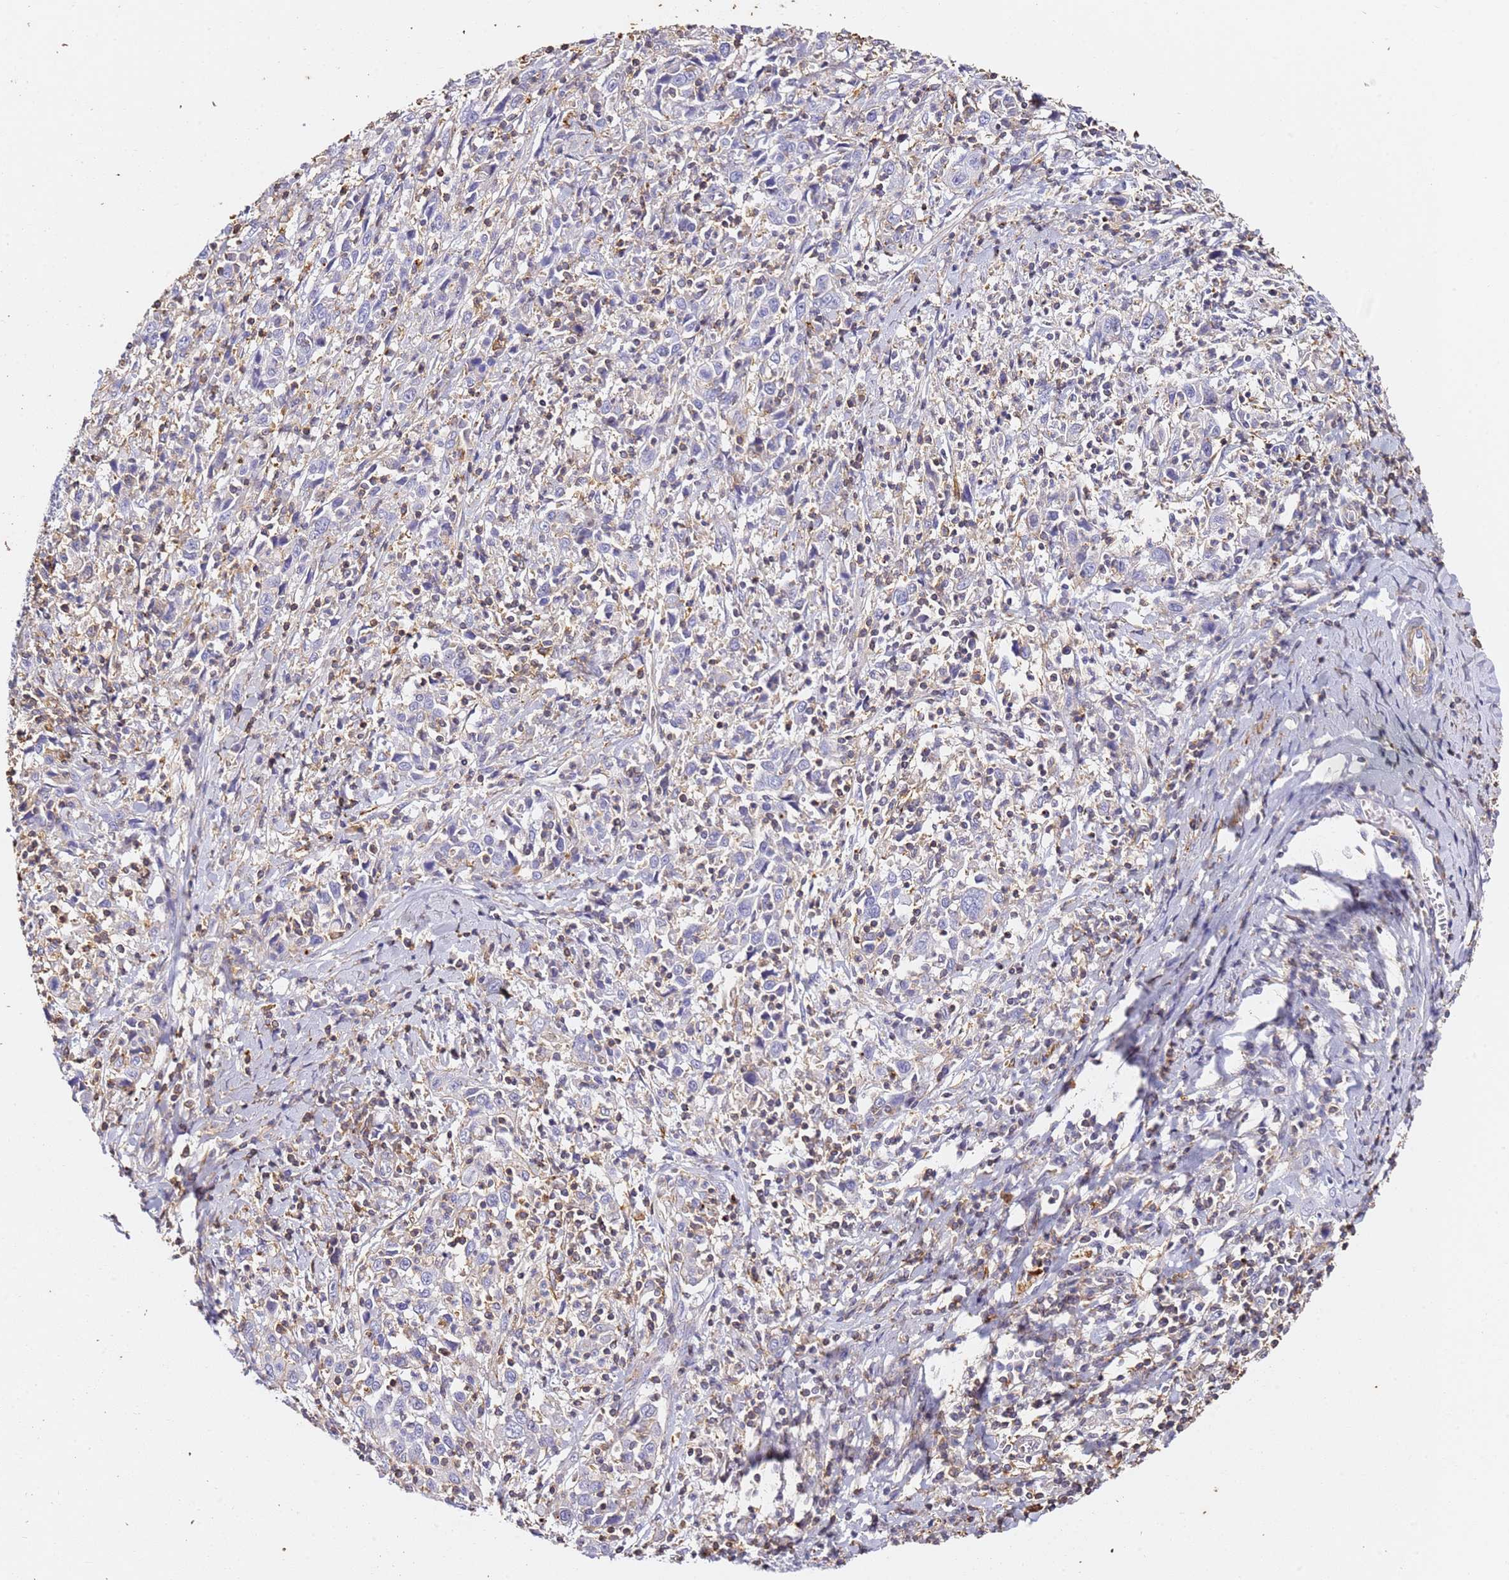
{"staining": {"intensity": "negative", "quantity": "none", "location": "none"}, "tissue": "cervical cancer", "cell_type": "Tumor cells", "image_type": "cancer", "snomed": [{"axis": "morphology", "description": "Squamous cell carcinoma, NOS"}, {"axis": "topography", "description": "Cervix"}], "caption": "High magnification brightfield microscopy of cervical cancer stained with DAB (3,3'-diaminobenzidine) (brown) and counterstained with hematoxylin (blue): tumor cells show no significant expression.", "gene": "ZNF671", "patient": {"sex": "female", "age": 46}}